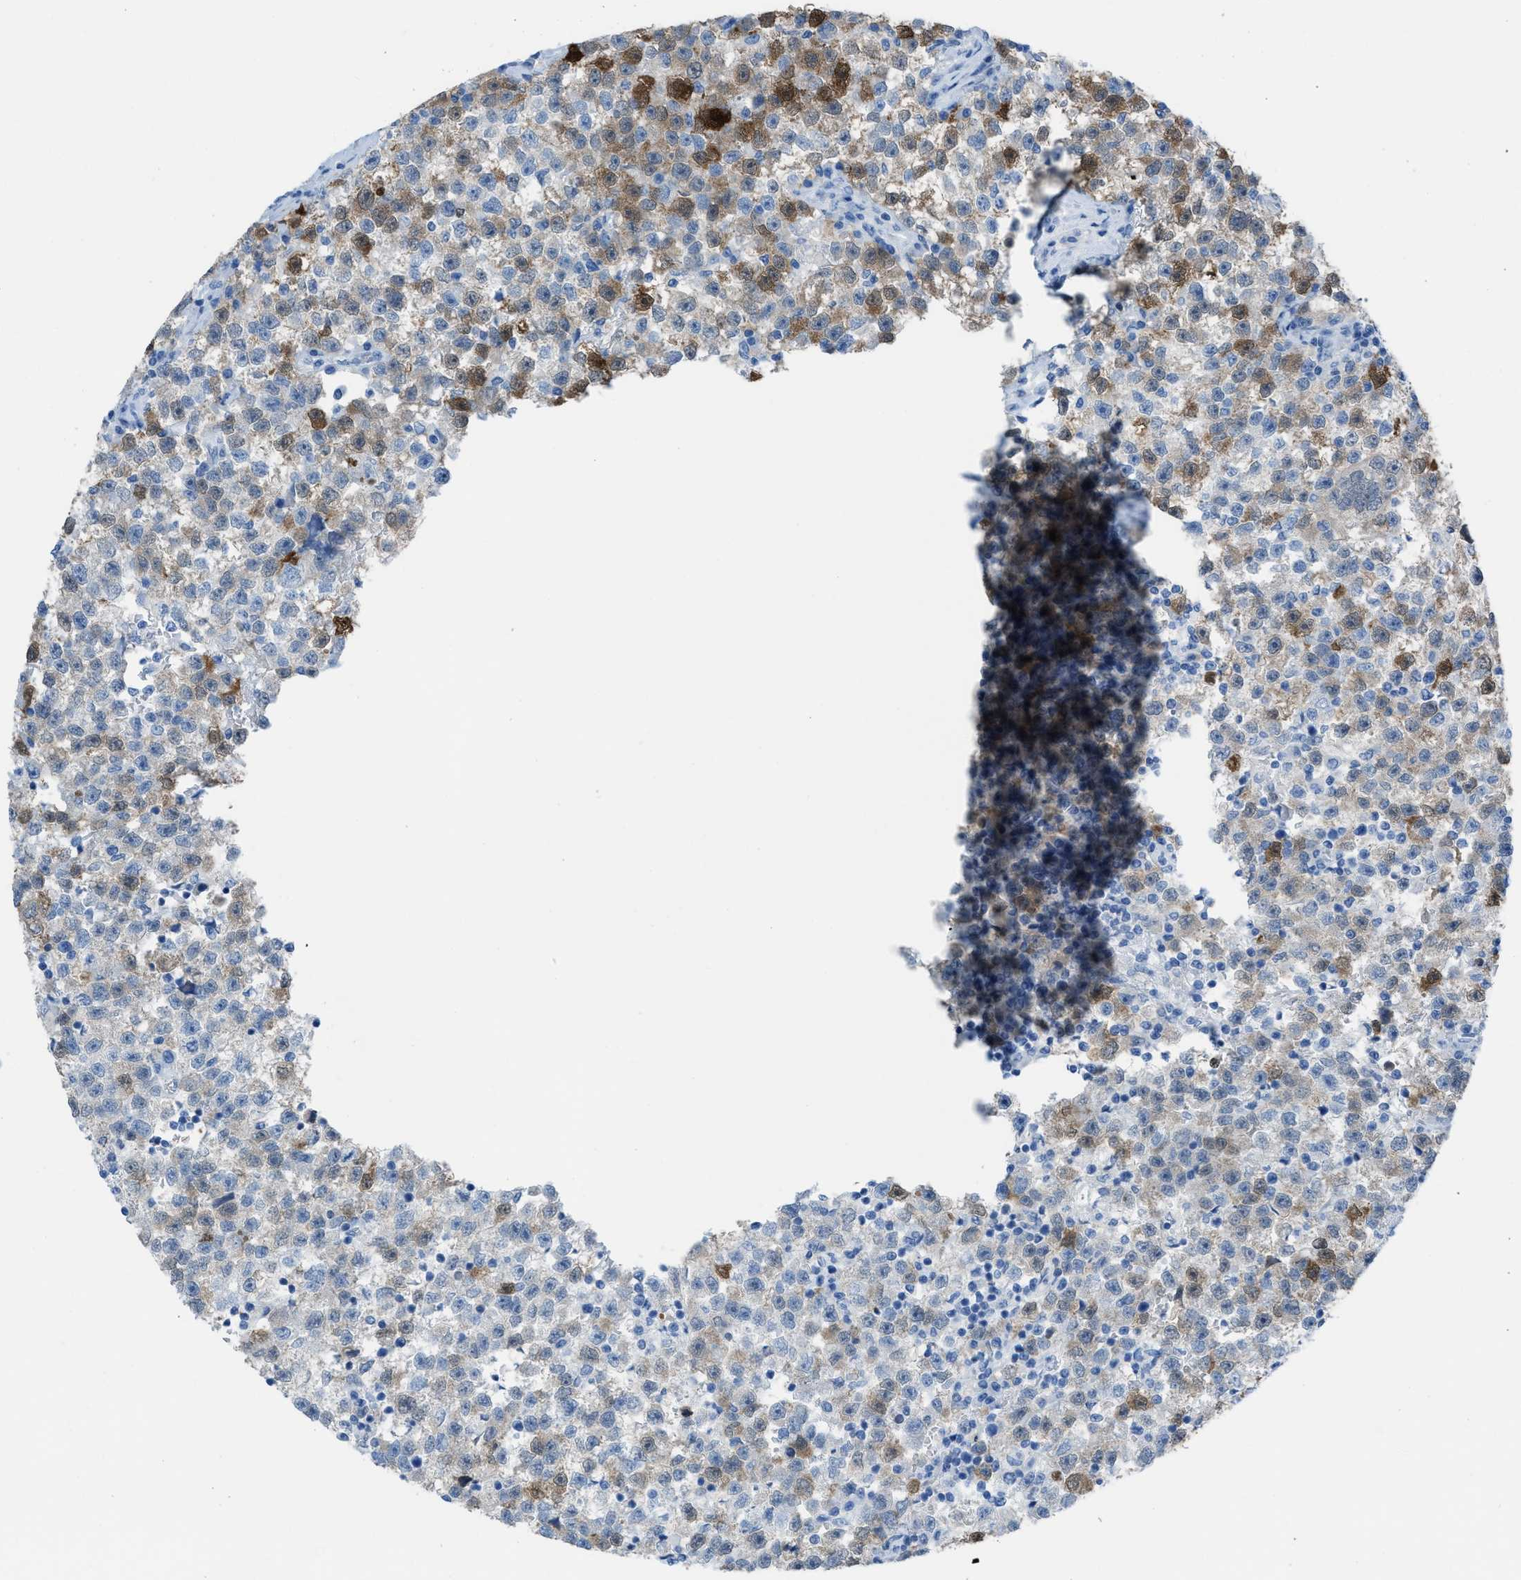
{"staining": {"intensity": "moderate", "quantity": "25%-75%", "location": "cytoplasmic/membranous"}, "tissue": "testis cancer", "cell_type": "Tumor cells", "image_type": "cancer", "snomed": [{"axis": "morphology", "description": "Seminoma, NOS"}, {"axis": "topography", "description": "Testis"}], "caption": "This is an image of immunohistochemistry staining of testis cancer (seminoma), which shows moderate expression in the cytoplasmic/membranous of tumor cells.", "gene": "CDKN2A", "patient": {"sex": "male", "age": 22}}